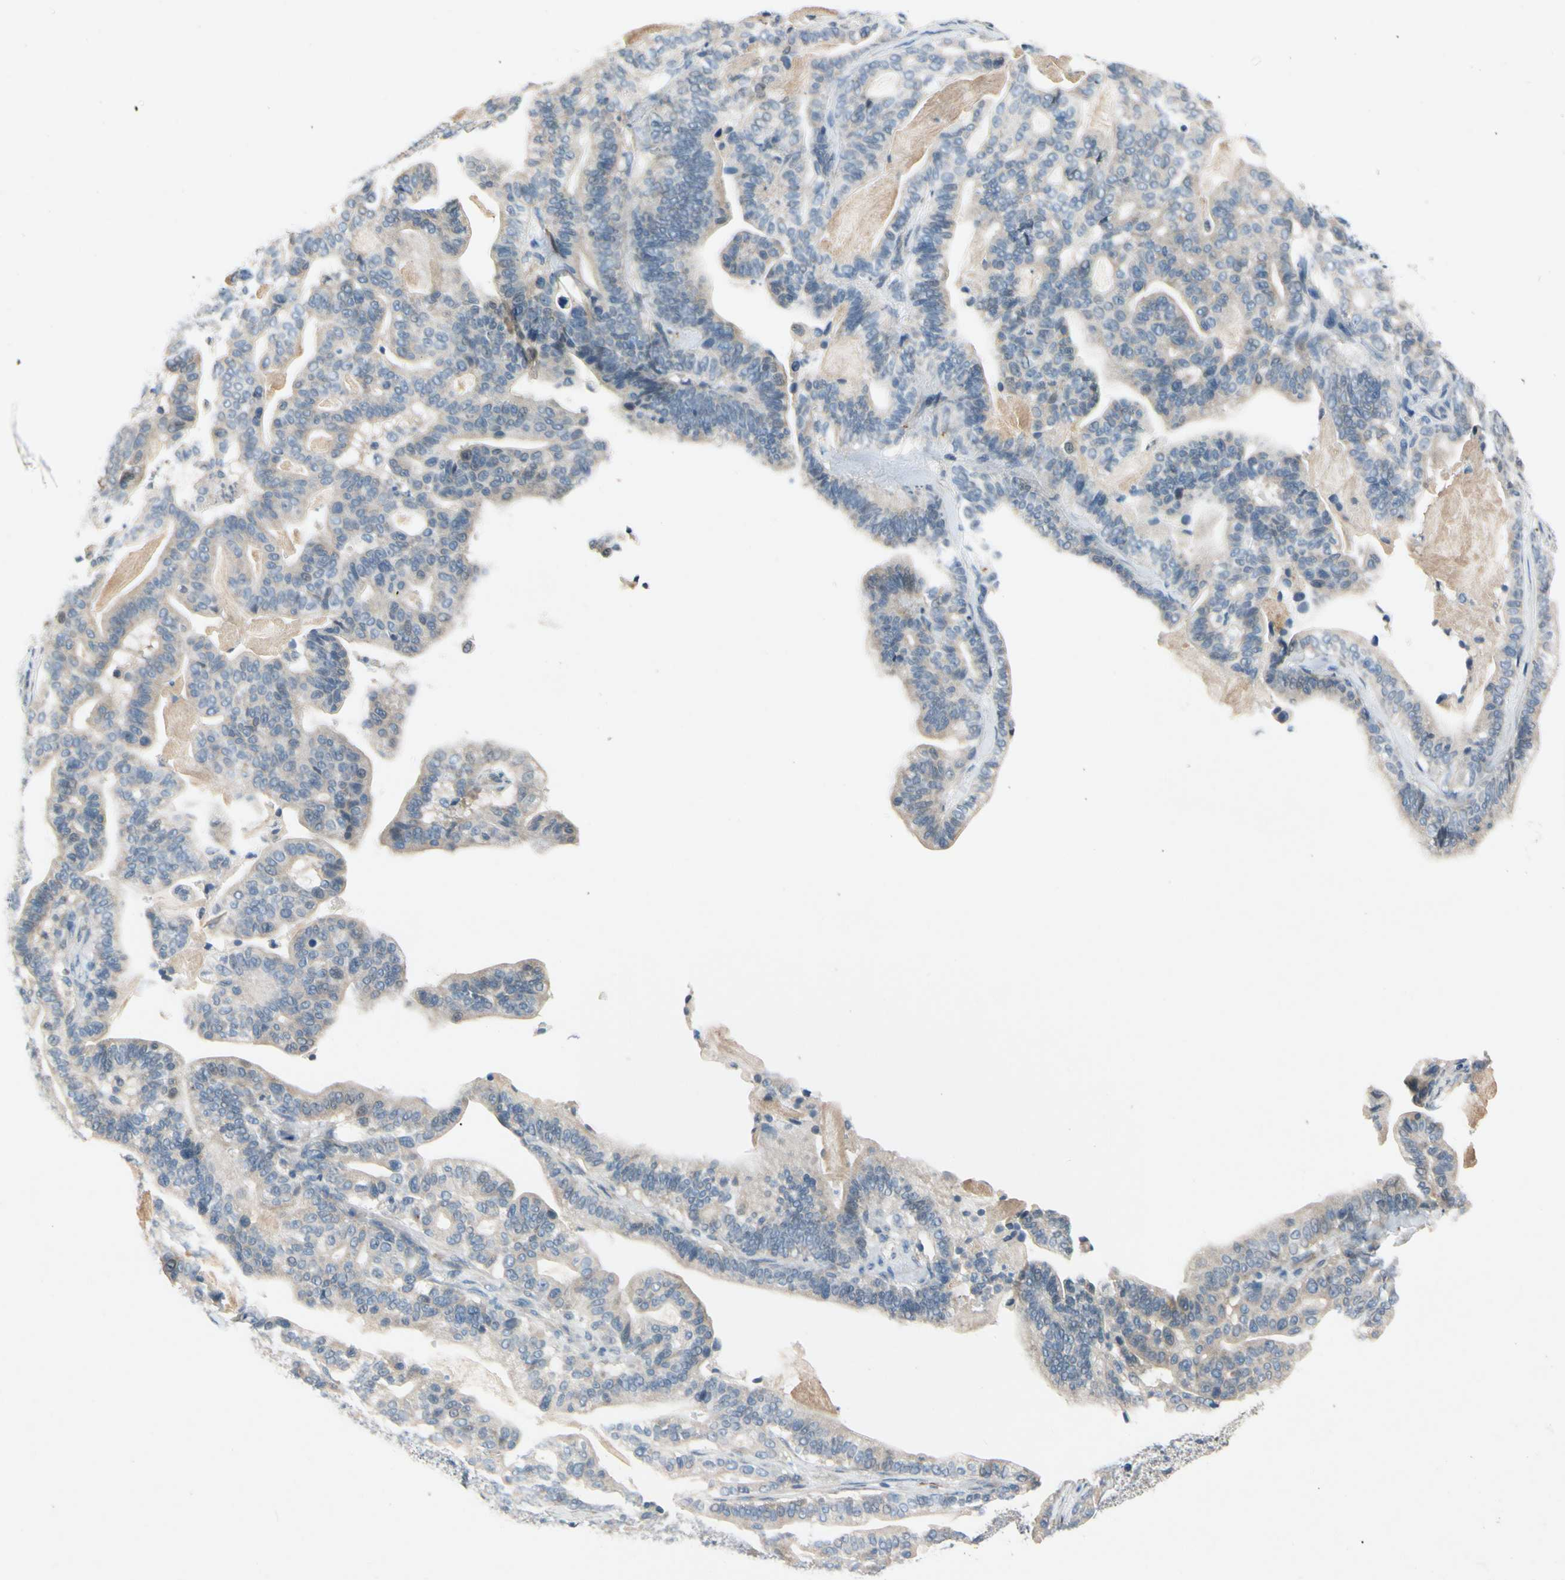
{"staining": {"intensity": "negative", "quantity": "none", "location": "none"}, "tissue": "pancreatic cancer", "cell_type": "Tumor cells", "image_type": "cancer", "snomed": [{"axis": "morphology", "description": "Adenocarcinoma, NOS"}, {"axis": "topography", "description": "Pancreas"}], "caption": "IHC of pancreatic cancer reveals no positivity in tumor cells. (Brightfield microscopy of DAB (3,3'-diaminobenzidine) IHC at high magnification).", "gene": "SLC27A6", "patient": {"sex": "male", "age": 63}}